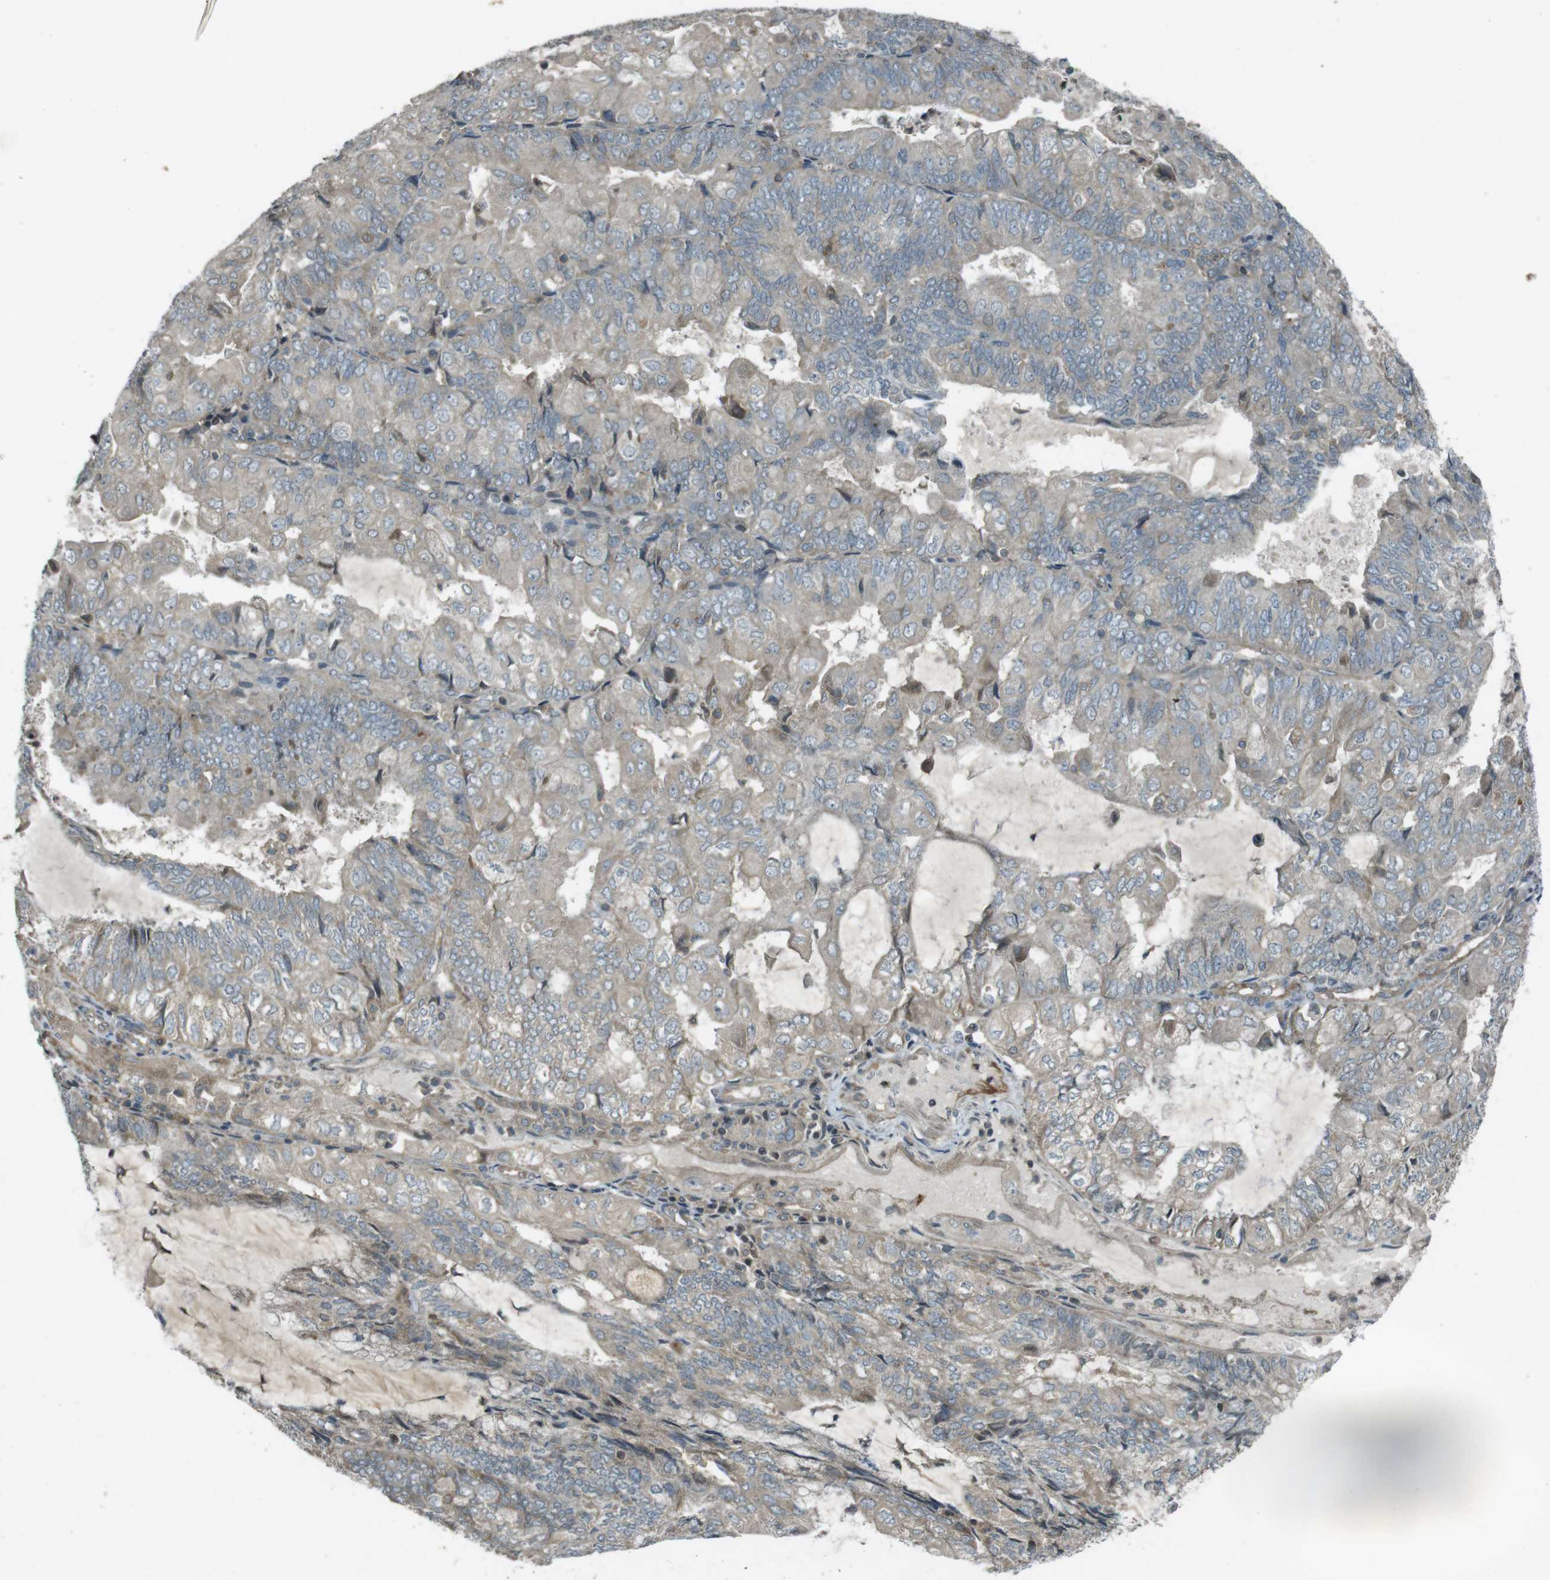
{"staining": {"intensity": "weak", "quantity": ">75%", "location": "cytoplasmic/membranous"}, "tissue": "endometrial cancer", "cell_type": "Tumor cells", "image_type": "cancer", "snomed": [{"axis": "morphology", "description": "Adenocarcinoma, NOS"}, {"axis": "topography", "description": "Endometrium"}], "caption": "Tumor cells display low levels of weak cytoplasmic/membranous expression in approximately >75% of cells in endometrial cancer (adenocarcinoma).", "gene": "ZYX", "patient": {"sex": "female", "age": 81}}